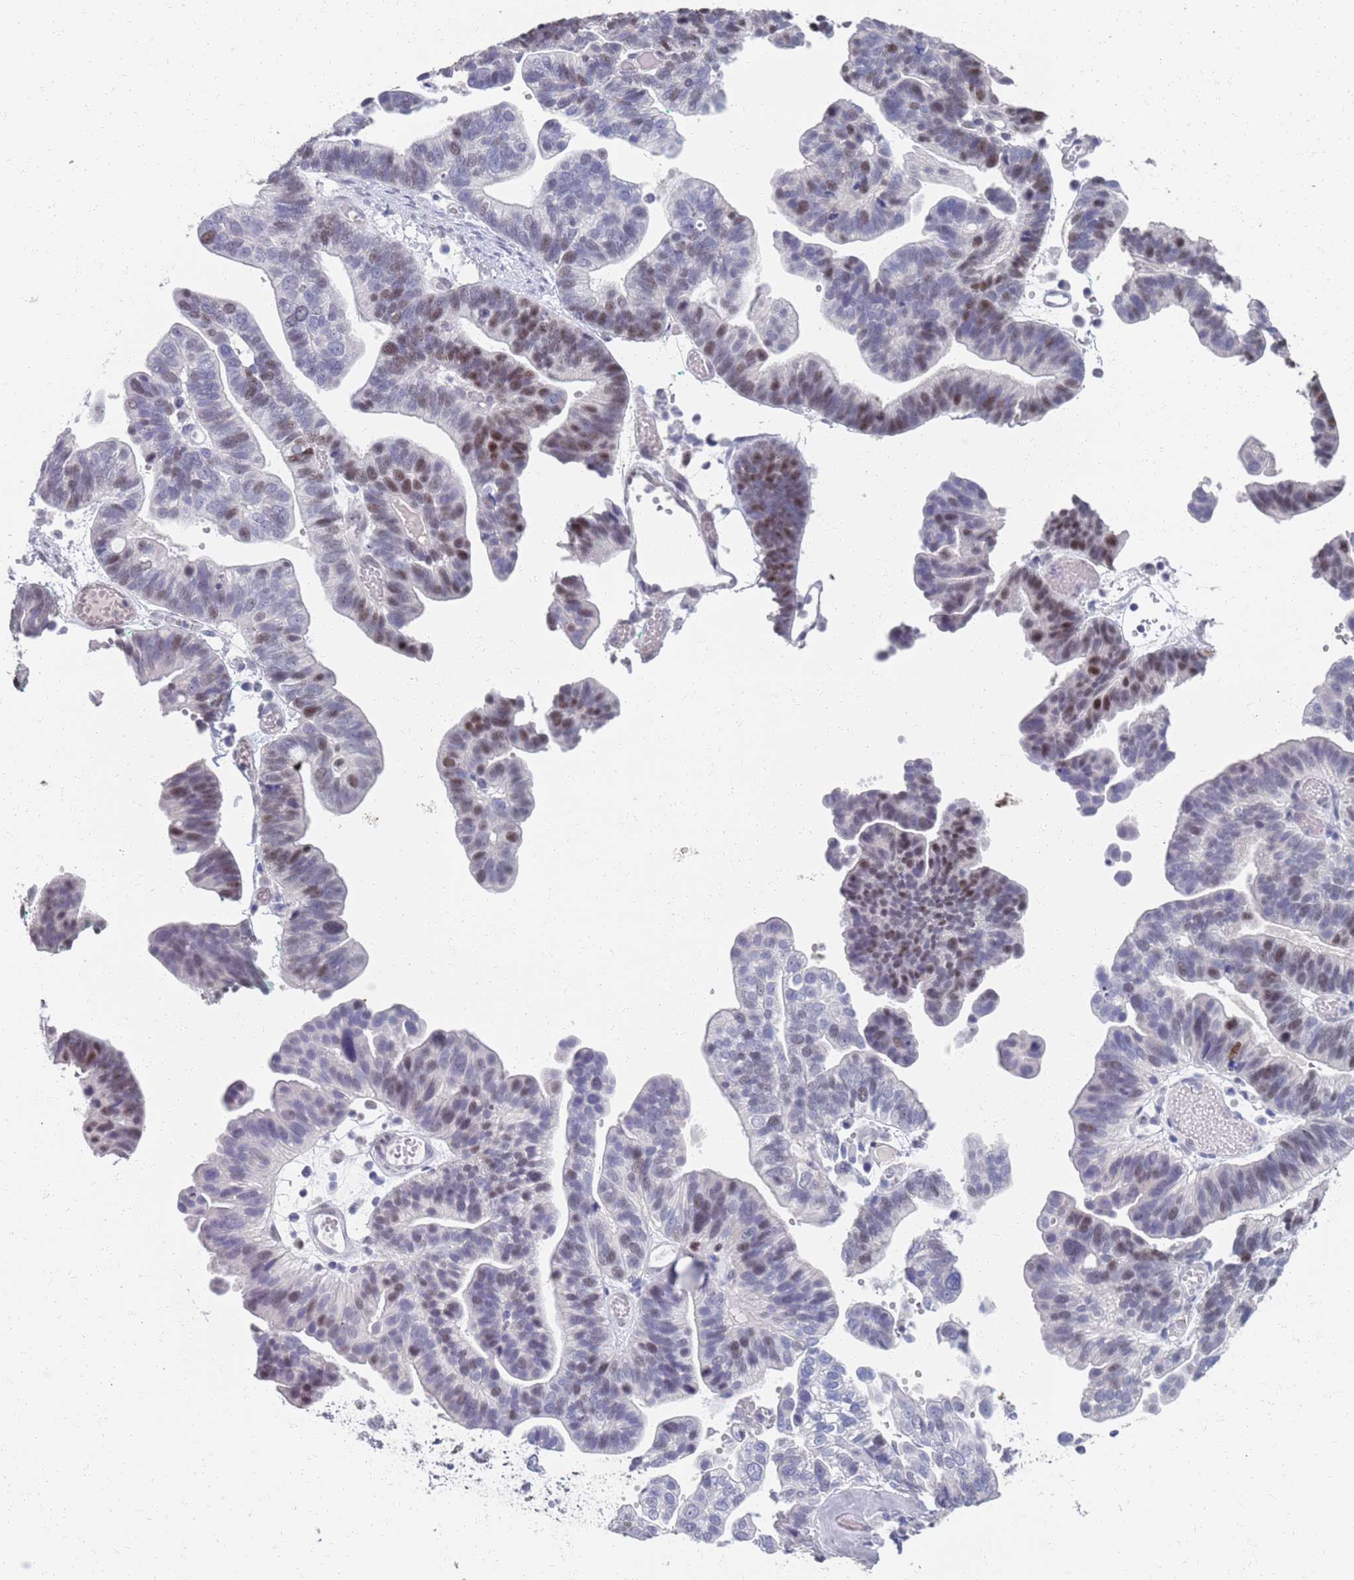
{"staining": {"intensity": "moderate", "quantity": "<25%", "location": "nuclear"}, "tissue": "ovarian cancer", "cell_type": "Tumor cells", "image_type": "cancer", "snomed": [{"axis": "morphology", "description": "Cystadenocarcinoma, serous, NOS"}, {"axis": "topography", "description": "Ovary"}], "caption": "Human ovarian serous cystadenocarcinoma stained with a brown dye exhibits moderate nuclear positive positivity in approximately <25% of tumor cells.", "gene": "SAMD1", "patient": {"sex": "female", "age": 56}}